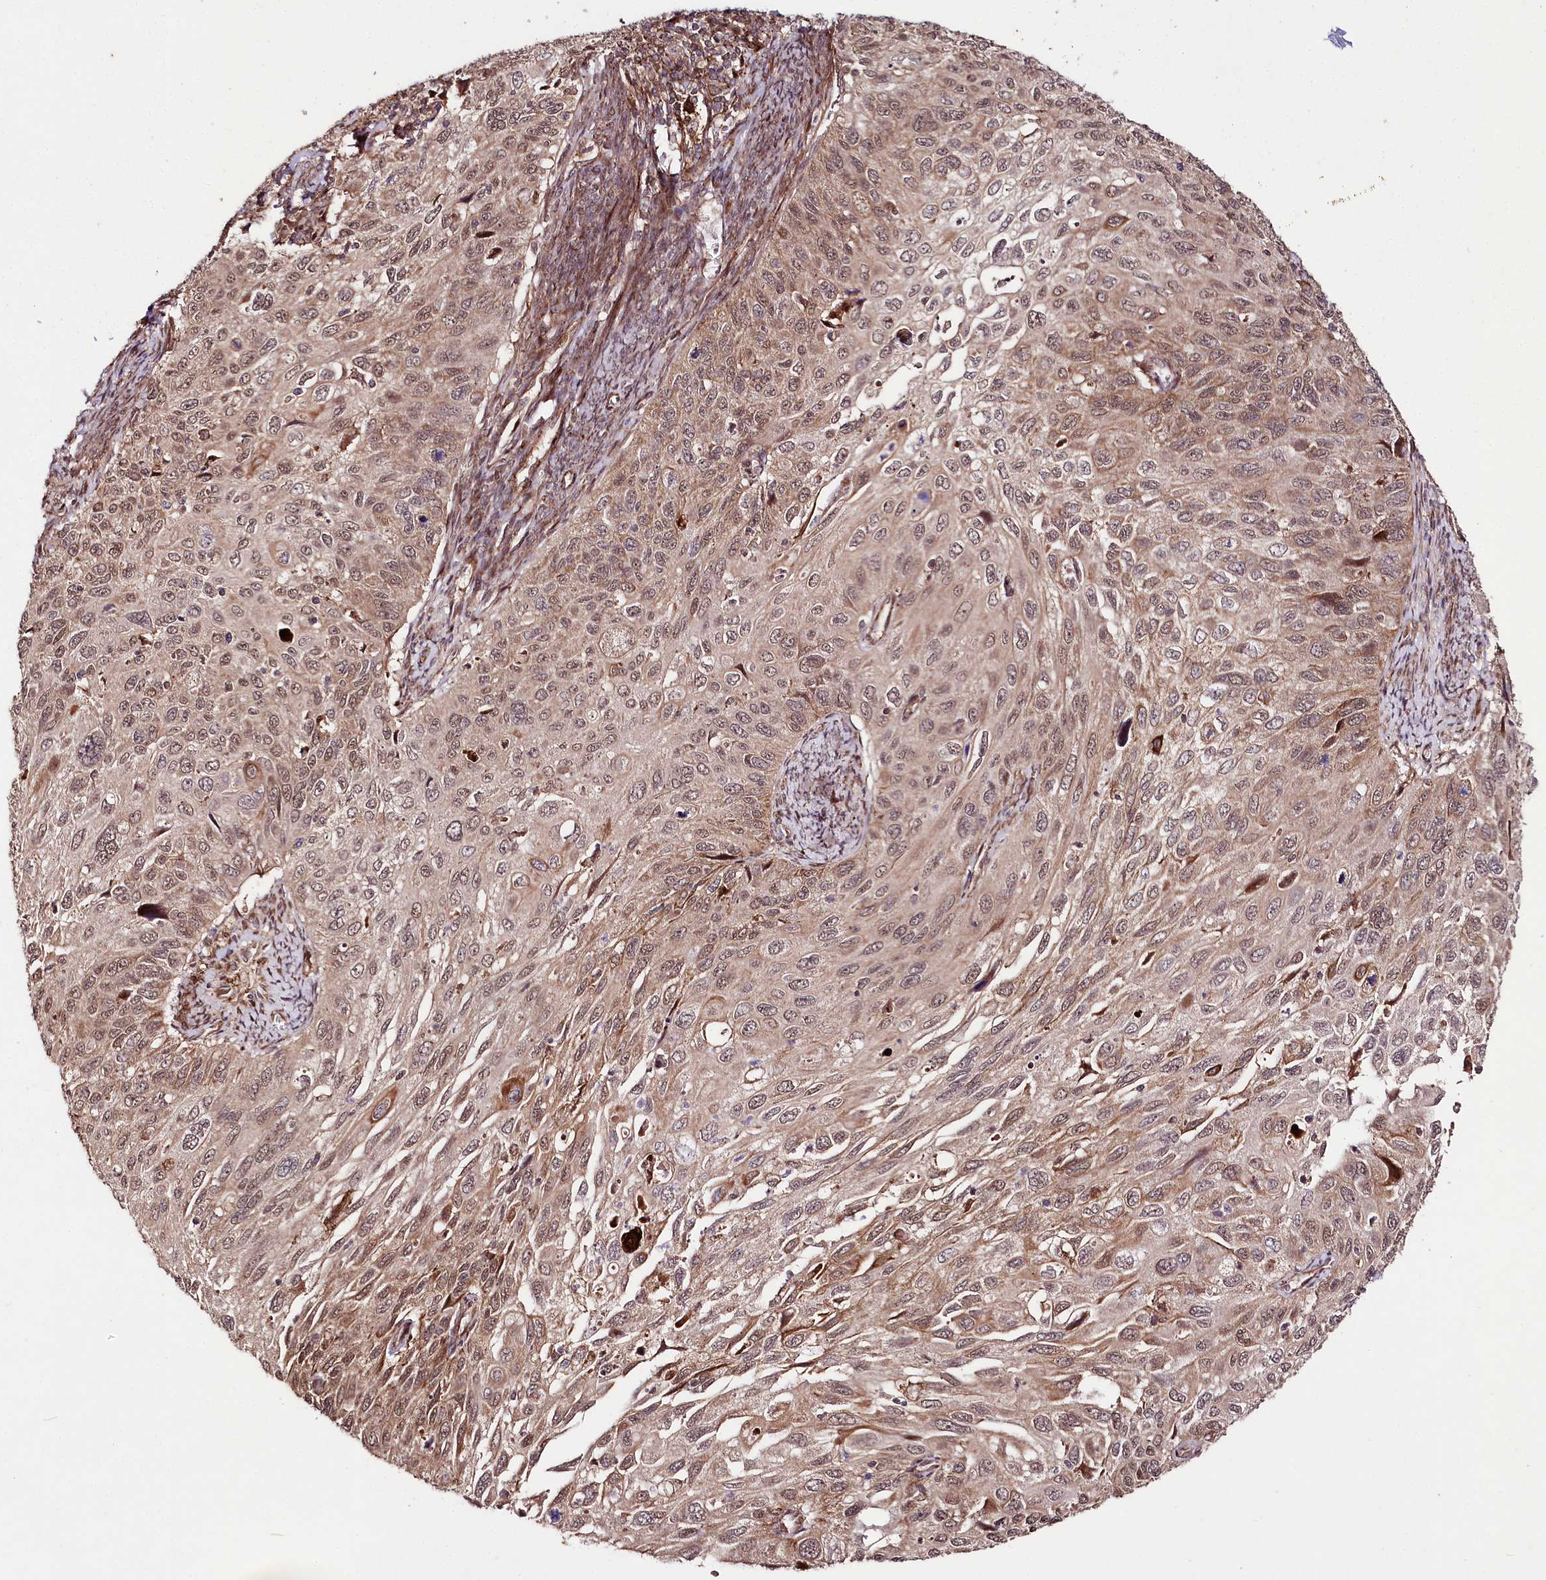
{"staining": {"intensity": "moderate", "quantity": "25%-75%", "location": "cytoplasmic/membranous"}, "tissue": "cervical cancer", "cell_type": "Tumor cells", "image_type": "cancer", "snomed": [{"axis": "morphology", "description": "Squamous cell carcinoma, NOS"}, {"axis": "topography", "description": "Cervix"}], "caption": "A micrograph of cervical cancer (squamous cell carcinoma) stained for a protein shows moderate cytoplasmic/membranous brown staining in tumor cells.", "gene": "PHLDB1", "patient": {"sex": "female", "age": 70}}